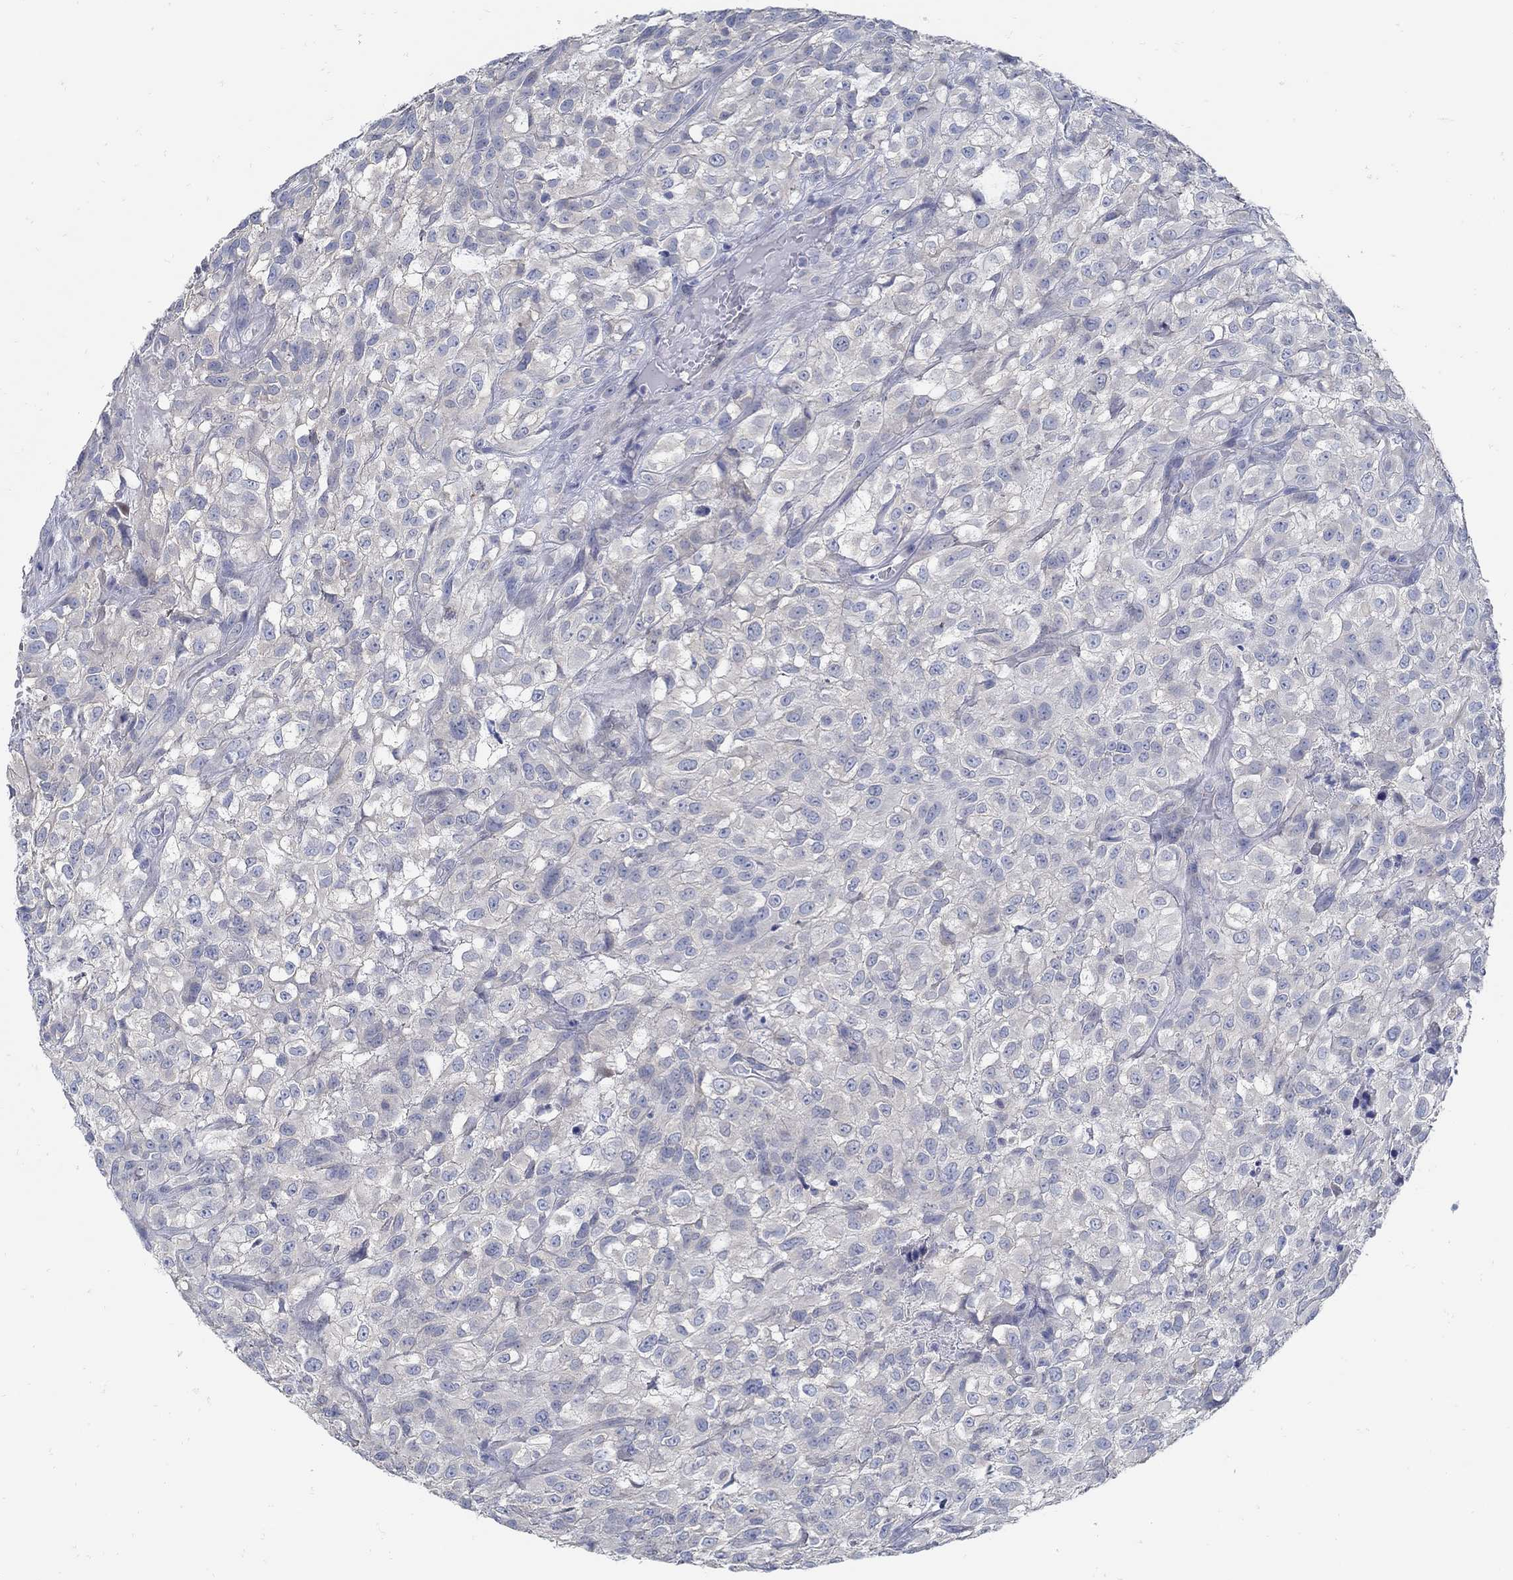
{"staining": {"intensity": "negative", "quantity": "none", "location": "none"}, "tissue": "urothelial cancer", "cell_type": "Tumor cells", "image_type": "cancer", "snomed": [{"axis": "morphology", "description": "Urothelial carcinoma, High grade"}, {"axis": "topography", "description": "Urinary bladder"}], "caption": "High-grade urothelial carcinoma was stained to show a protein in brown. There is no significant expression in tumor cells. (Stains: DAB IHC with hematoxylin counter stain, Microscopy: brightfield microscopy at high magnification).", "gene": "ZFAND4", "patient": {"sex": "male", "age": 56}}